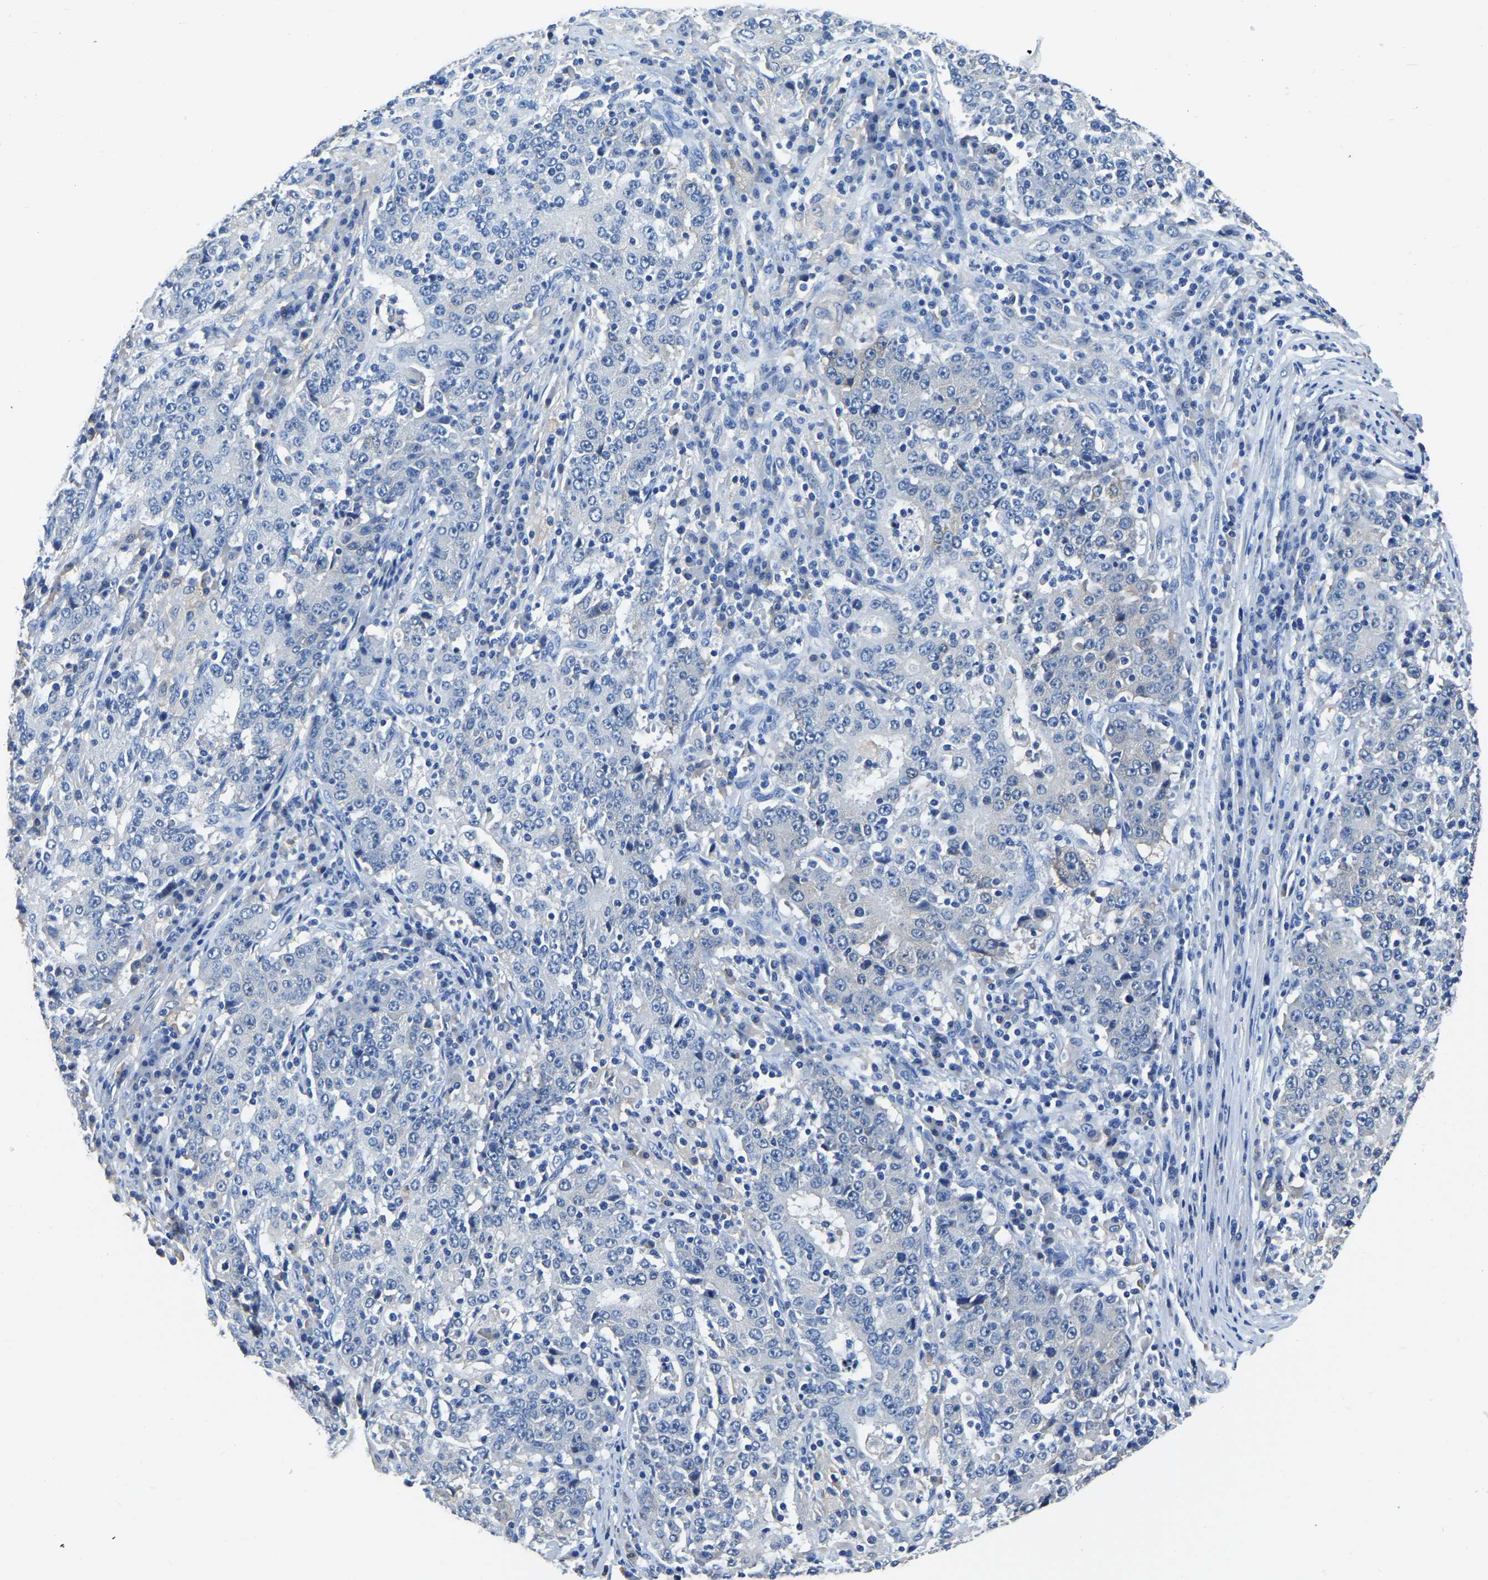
{"staining": {"intensity": "negative", "quantity": "none", "location": "none"}, "tissue": "stomach cancer", "cell_type": "Tumor cells", "image_type": "cancer", "snomed": [{"axis": "morphology", "description": "Adenocarcinoma, NOS"}, {"axis": "topography", "description": "Stomach"}], "caption": "DAB immunohistochemical staining of stomach cancer displays no significant expression in tumor cells. The staining is performed using DAB (3,3'-diaminobenzidine) brown chromogen with nuclei counter-stained in using hematoxylin.", "gene": "ZDHHC13", "patient": {"sex": "male", "age": 59}}